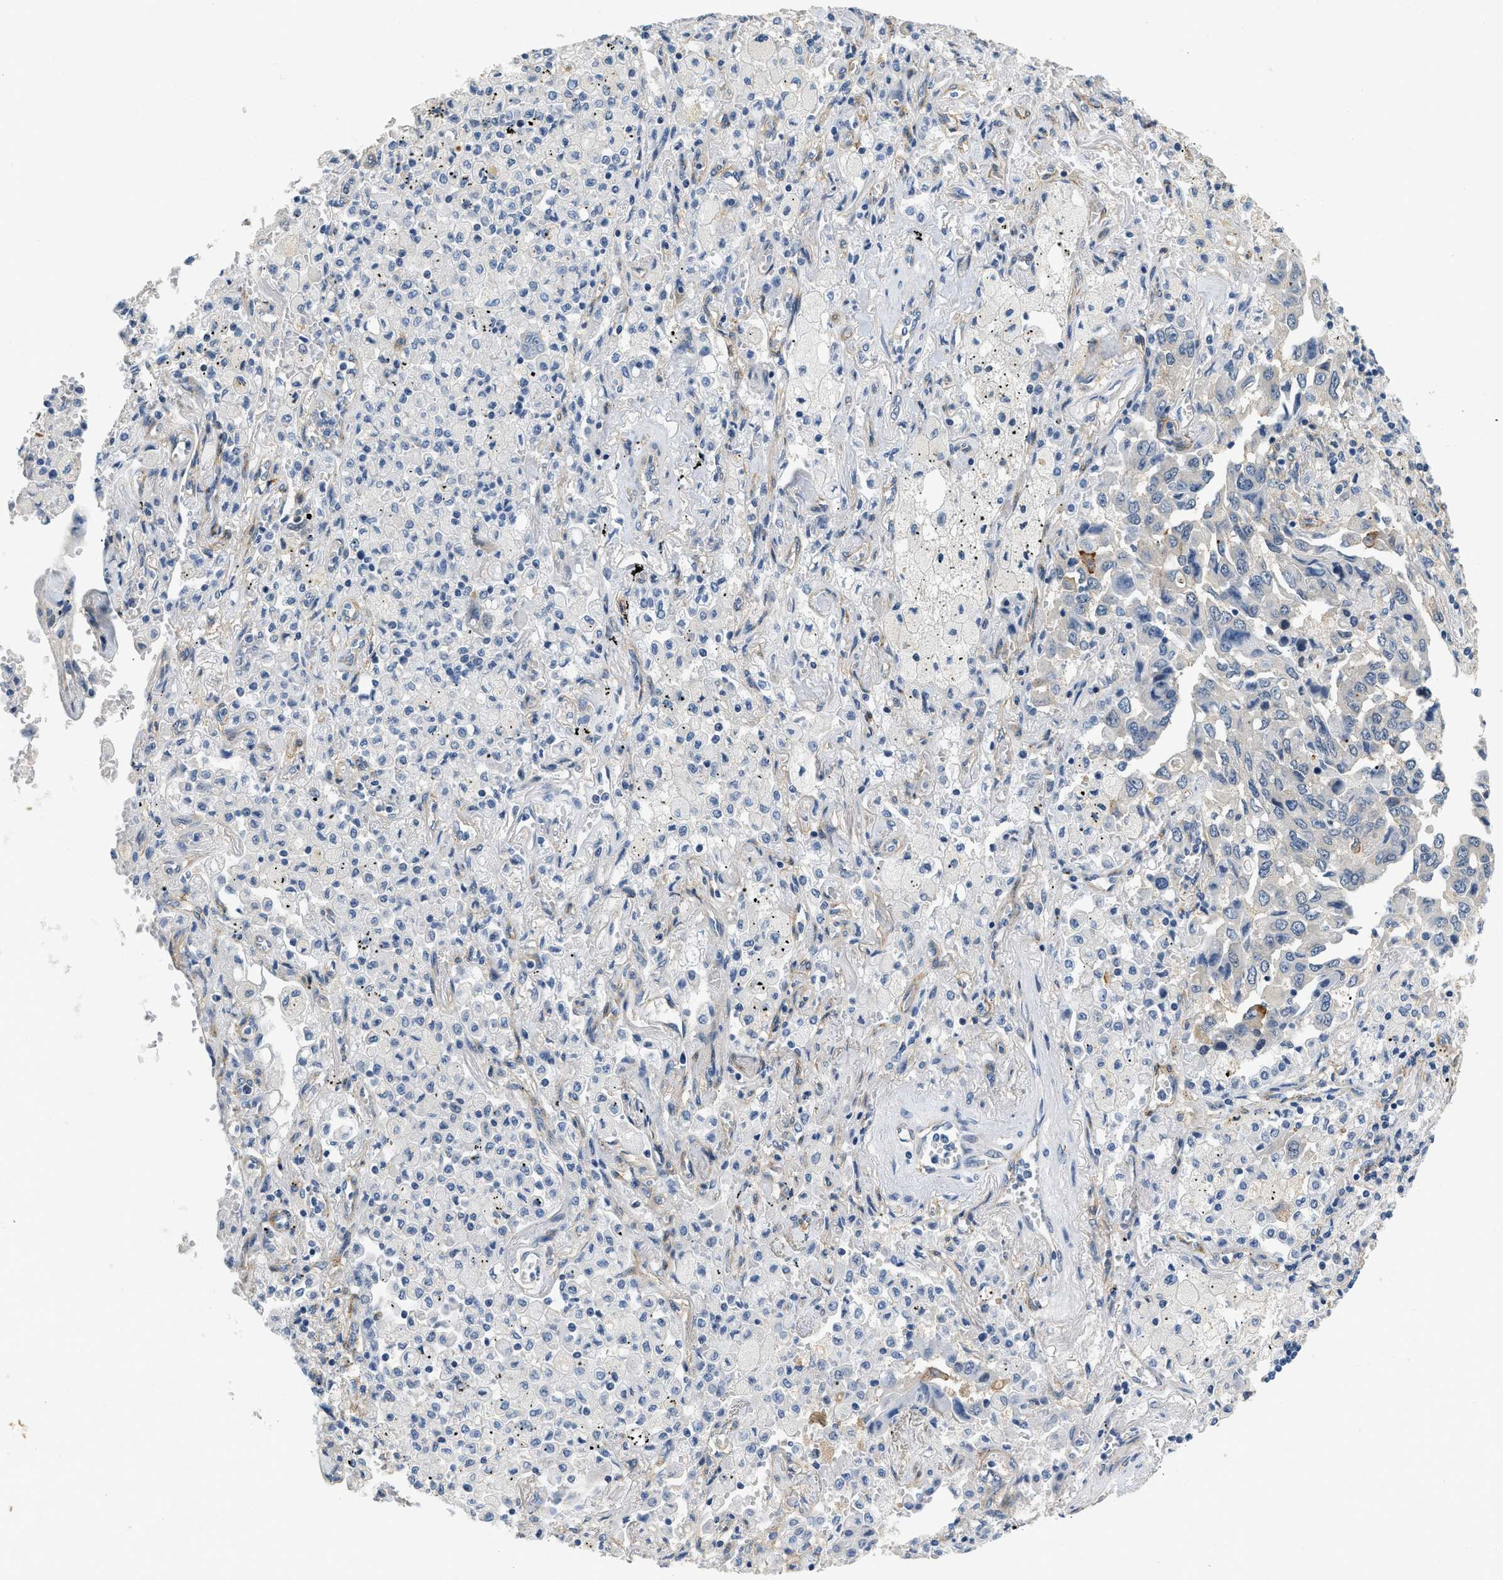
{"staining": {"intensity": "negative", "quantity": "none", "location": "none"}, "tissue": "lung cancer", "cell_type": "Tumor cells", "image_type": "cancer", "snomed": [{"axis": "morphology", "description": "Adenocarcinoma, NOS"}, {"axis": "topography", "description": "Lung"}], "caption": "A histopathology image of human adenocarcinoma (lung) is negative for staining in tumor cells. (DAB IHC, high magnification).", "gene": "PDGFRA", "patient": {"sex": "female", "age": 65}}